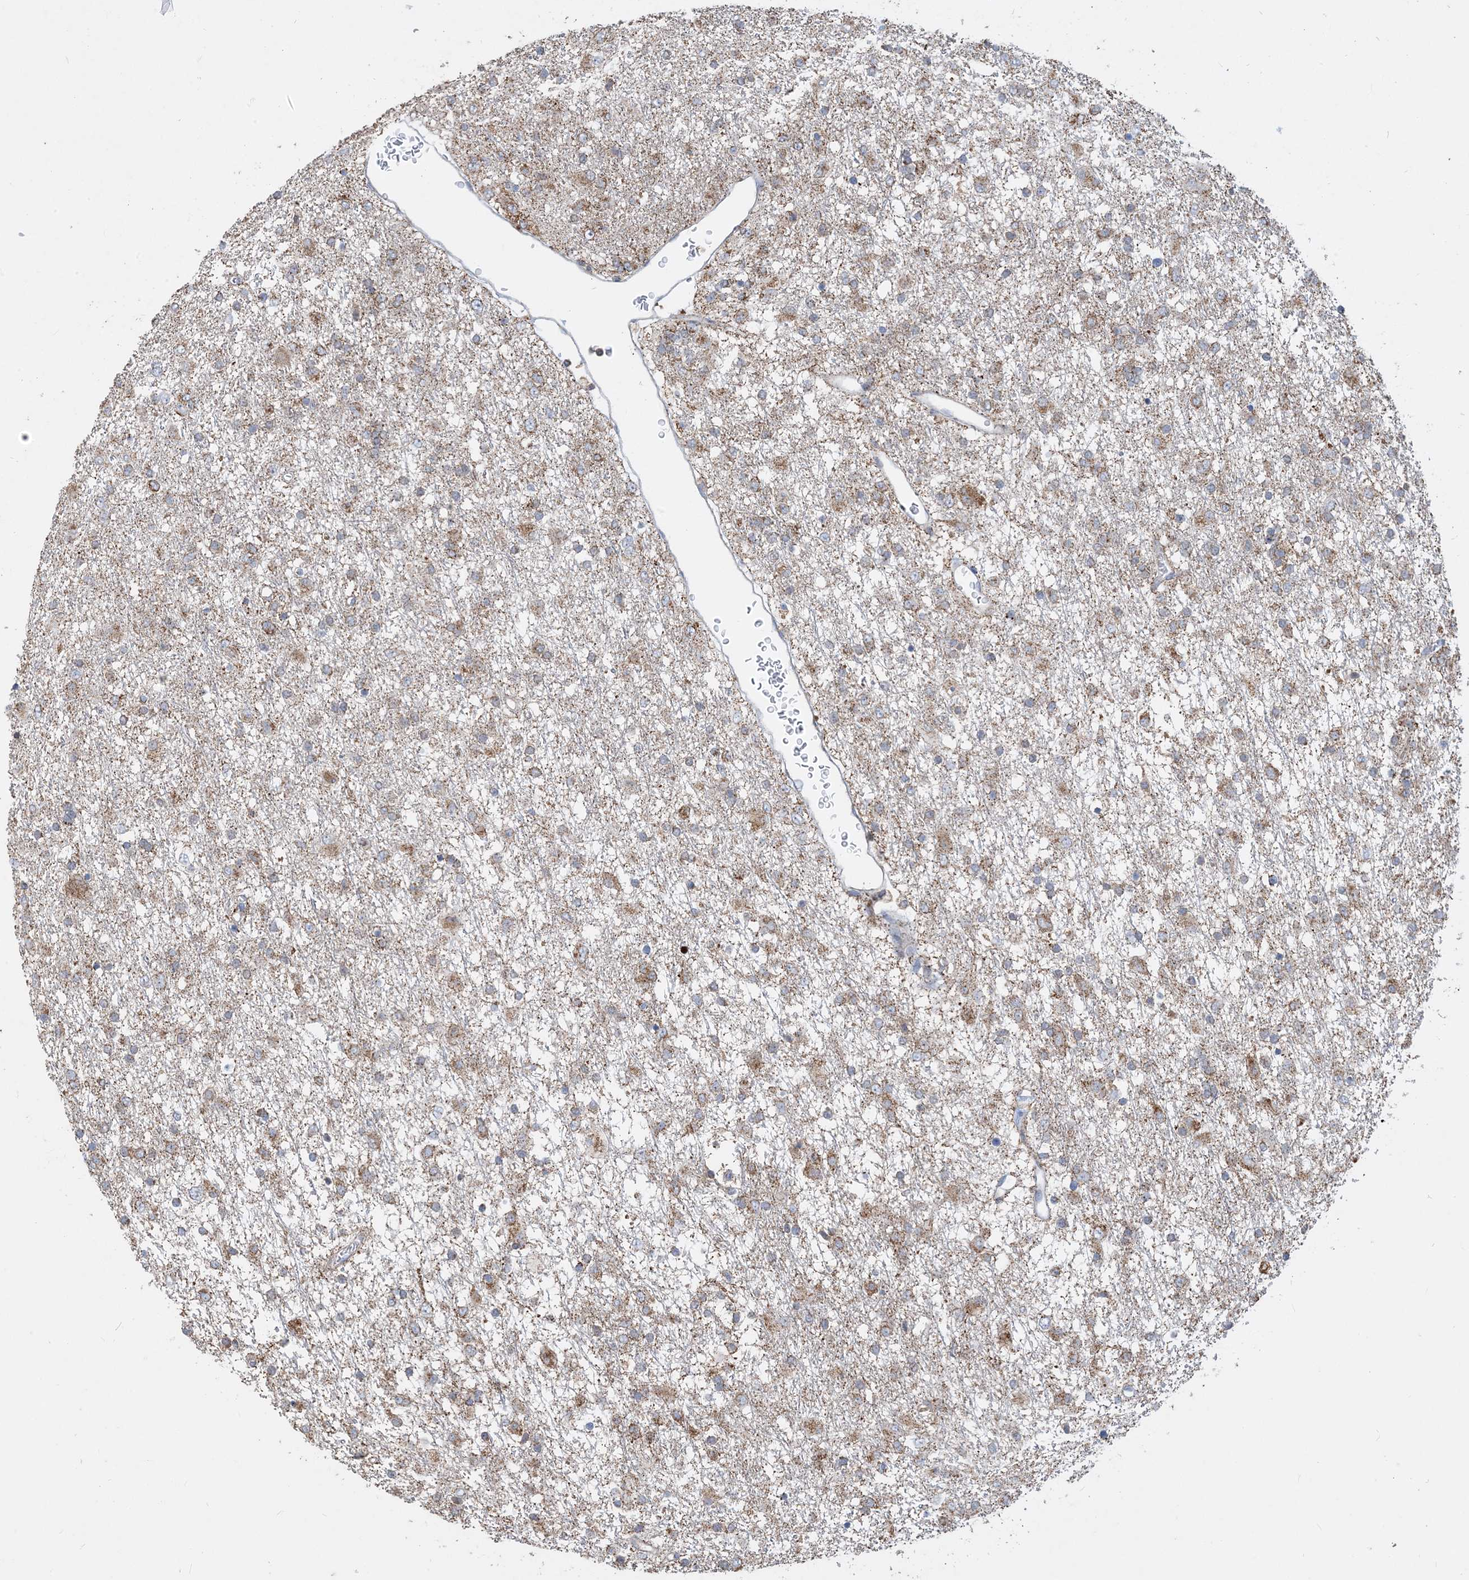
{"staining": {"intensity": "moderate", "quantity": "25%-75%", "location": "cytoplasmic/membranous"}, "tissue": "glioma", "cell_type": "Tumor cells", "image_type": "cancer", "snomed": [{"axis": "morphology", "description": "Glioma, malignant, Low grade"}, {"axis": "topography", "description": "Brain"}], "caption": "There is medium levels of moderate cytoplasmic/membranous staining in tumor cells of malignant glioma (low-grade), as demonstrated by immunohistochemical staining (brown color).", "gene": "ECHDC1", "patient": {"sex": "male", "age": 65}}